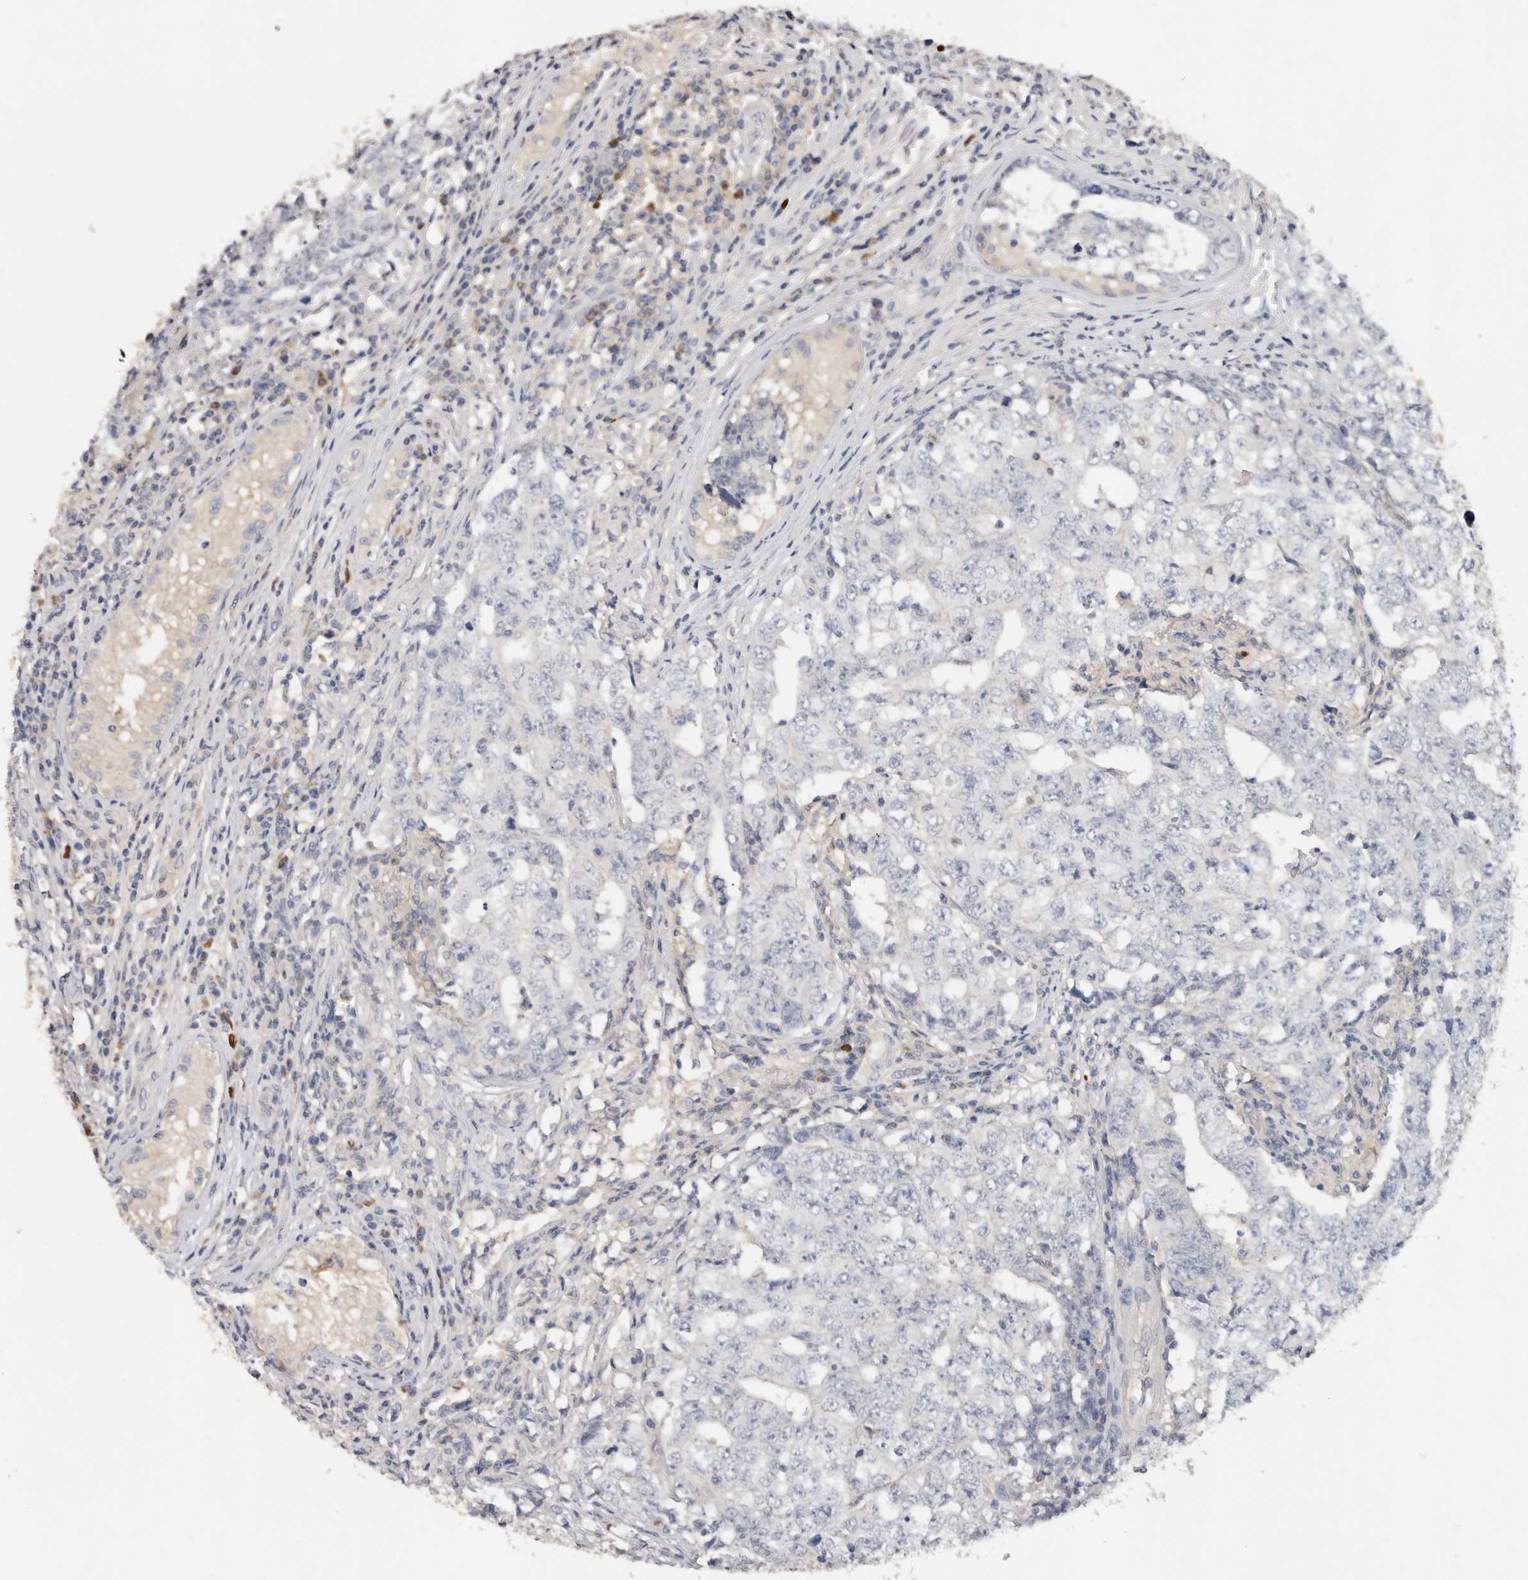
{"staining": {"intensity": "negative", "quantity": "none", "location": "none"}, "tissue": "testis cancer", "cell_type": "Tumor cells", "image_type": "cancer", "snomed": [{"axis": "morphology", "description": "Carcinoma, Embryonal, NOS"}, {"axis": "topography", "description": "Testis"}], "caption": "Immunohistochemical staining of human testis cancer (embryonal carcinoma) shows no significant positivity in tumor cells. (Stains: DAB (3,3'-diaminobenzidine) immunohistochemistry (IHC) with hematoxylin counter stain, Microscopy: brightfield microscopy at high magnification).", "gene": "WDTC1", "patient": {"sex": "male", "age": 26}}